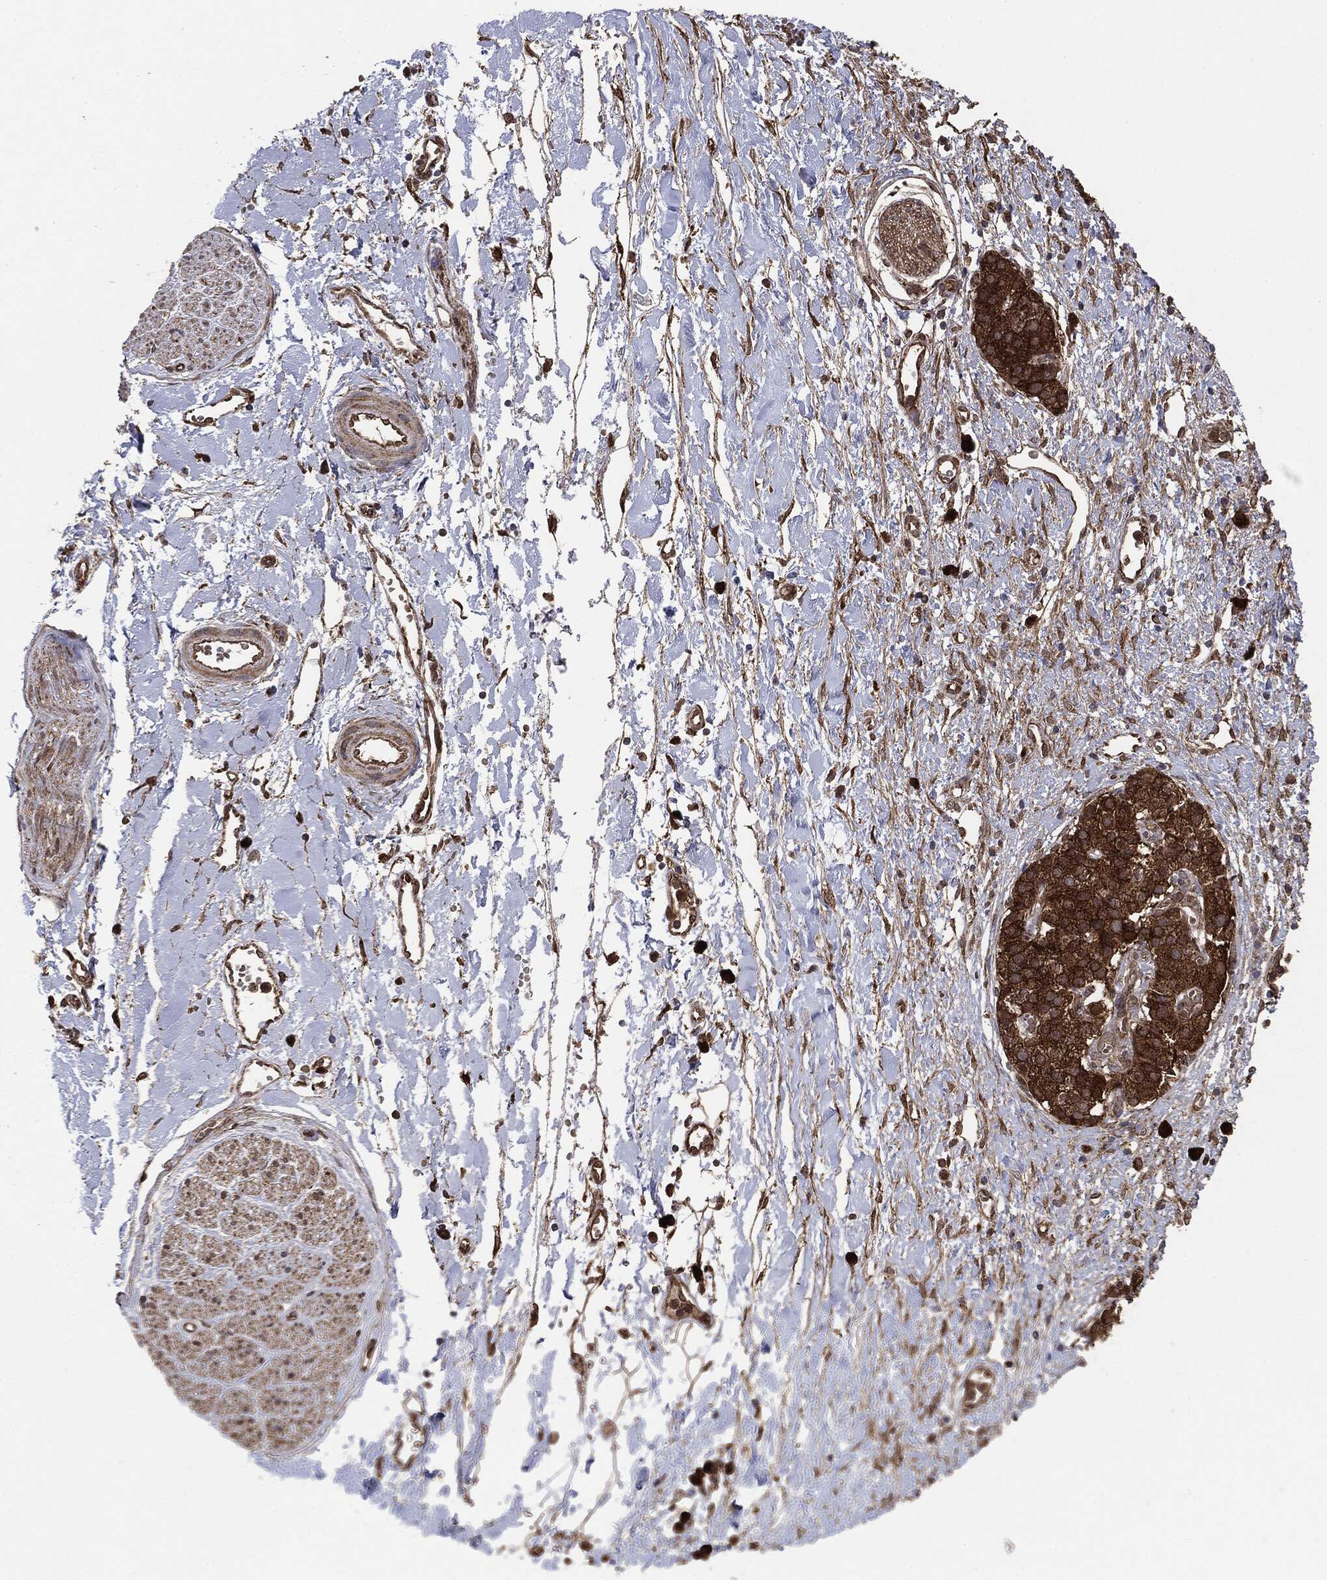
{"staining": {"intensity": "strong", "quantity": ">75%", "location": "cytoplasmic/membranous"}, "tissue": "soft tissue", "cell_type": "Fibroblasts", "image_type": "normal", "snomed": [{"axis": "morphology", "description": "Normal tissue, NOS"}, {"axis": "morphology", "description": "Adenocarcinoma, NOS"}, {"axis": "topography", "description": "Pancreas"}, {"axis": "topography", "description": "Peripheral nerve tissue"}], "caption": "Protein analysis of normal soft tissue exhibits strong cytoplasmic/membranous positivity in approximately >75% of fibroblasts. (brown staining indicates protein expression, while blue staining denotes nuclei).", "gene": "NME1", "patient": {"sex": "male", "age": 61}}